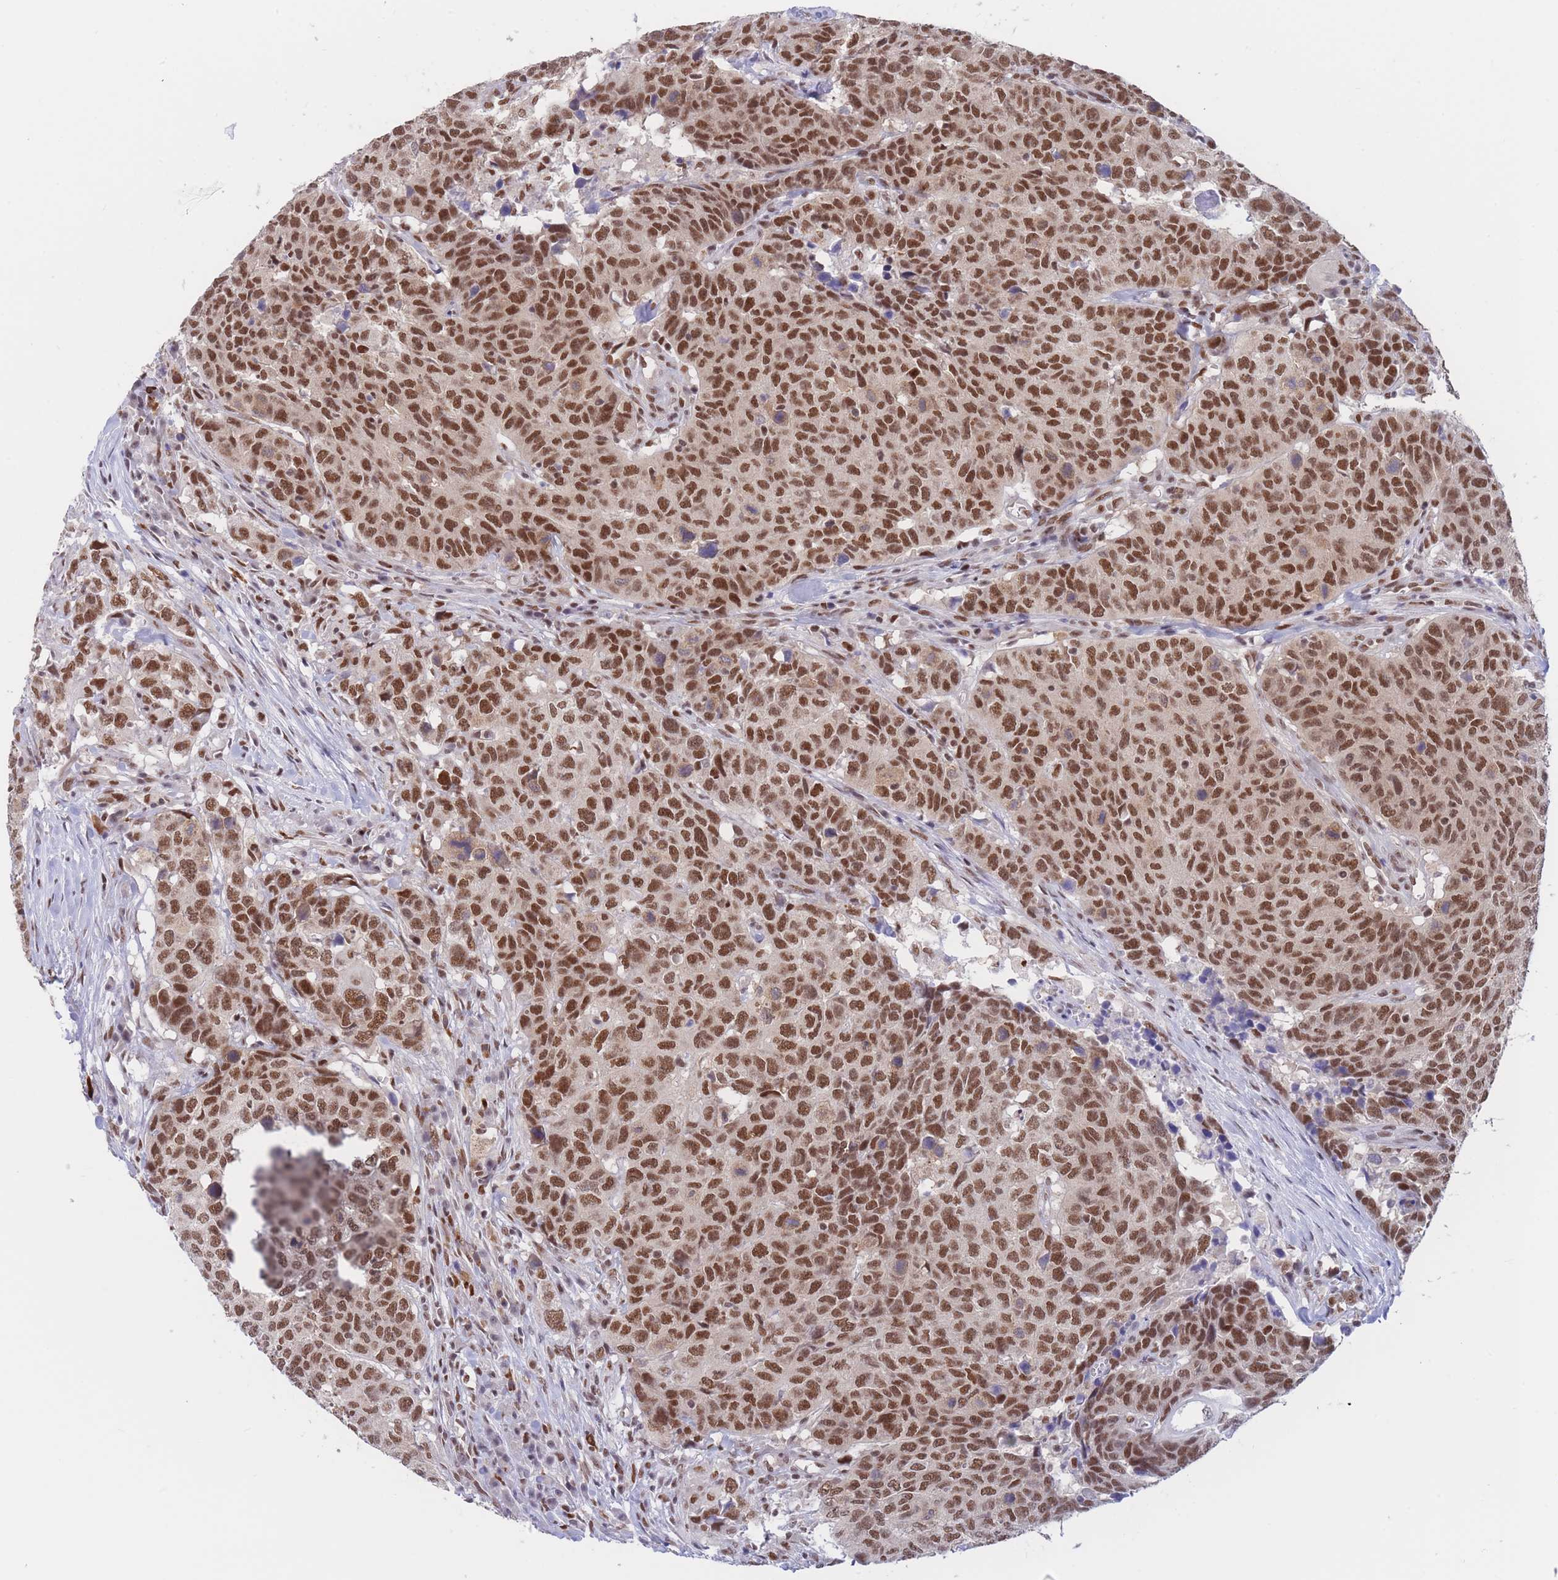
{"staining": {"intensity": "strong", "quantity": ">75%", "location": "nuclear"}, "tissue": "head and neck cancer", "cell_type": "Tumor cells", "image_type": "cancer", "snomed": [{"axis": "morphology", "description": "Normal tissue, NOS"}, {"axis": "morphology", "description": "Squamous cell carcinoma, NOS"}, {"axis": "topography", "description": "Skeletal muscle"}, {"axis": "topography", "description": "Vascular tissue"}, {"axis": "topography", "description": "Peripheral nerve tissue"}, {"axis": "topography", "description": "Head-Neck"}], "caption": "Approximately >75% of tumor cells in human squamous cell carcinoma (head and neck) demonstrate strong nuclear protein positivity as visualized by brown immunohistochemical staining.", "gene": "SMAD9", "patient": {"sex": "male", "age": 66}}